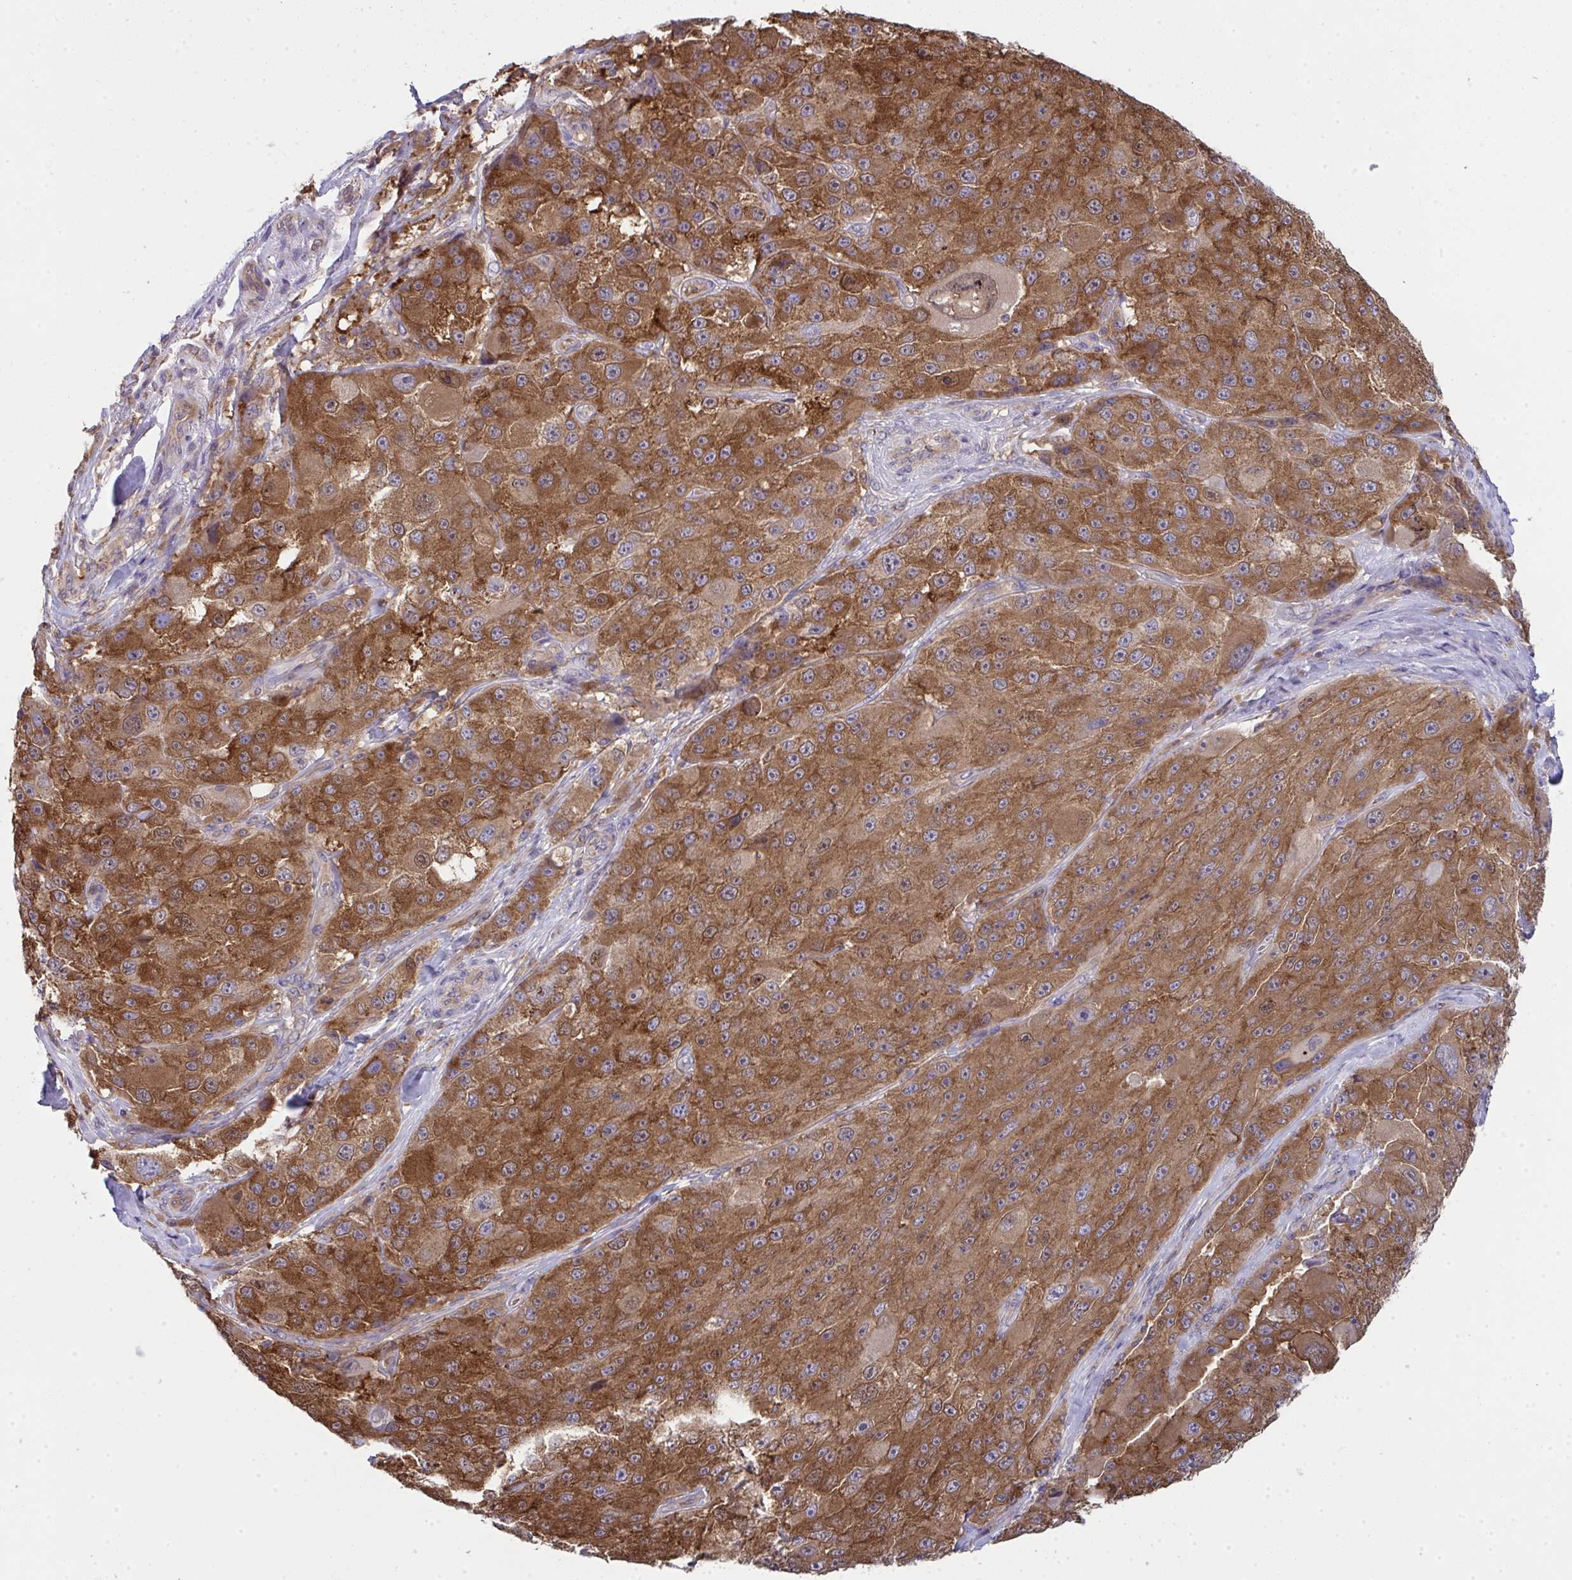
{"staining": {"intensity": "strong", "quantity": ">75%", "location": "cytoplasmic/membranous"}, "tissue": "melanoma", "cell_type": "Tumor cells", "image_type": "cancer", "snomed": [{"axis": "morphology", "description": "Malignant melanoma, Metastatic site"}, {"axis": "topography", "description": "Lymph node"}], "caption": "An immunohistochemistry (IHC) micrograph of tumor tissue is shown. Protein staining in brown shows strong cytoplasmic/membranous positivity in malignant melanoma (metastatic site) within tumor cells. Nuclei are stained in blue.", "gene": "ALDH16A1", "patient": {"sex": "male", "age": 62}}